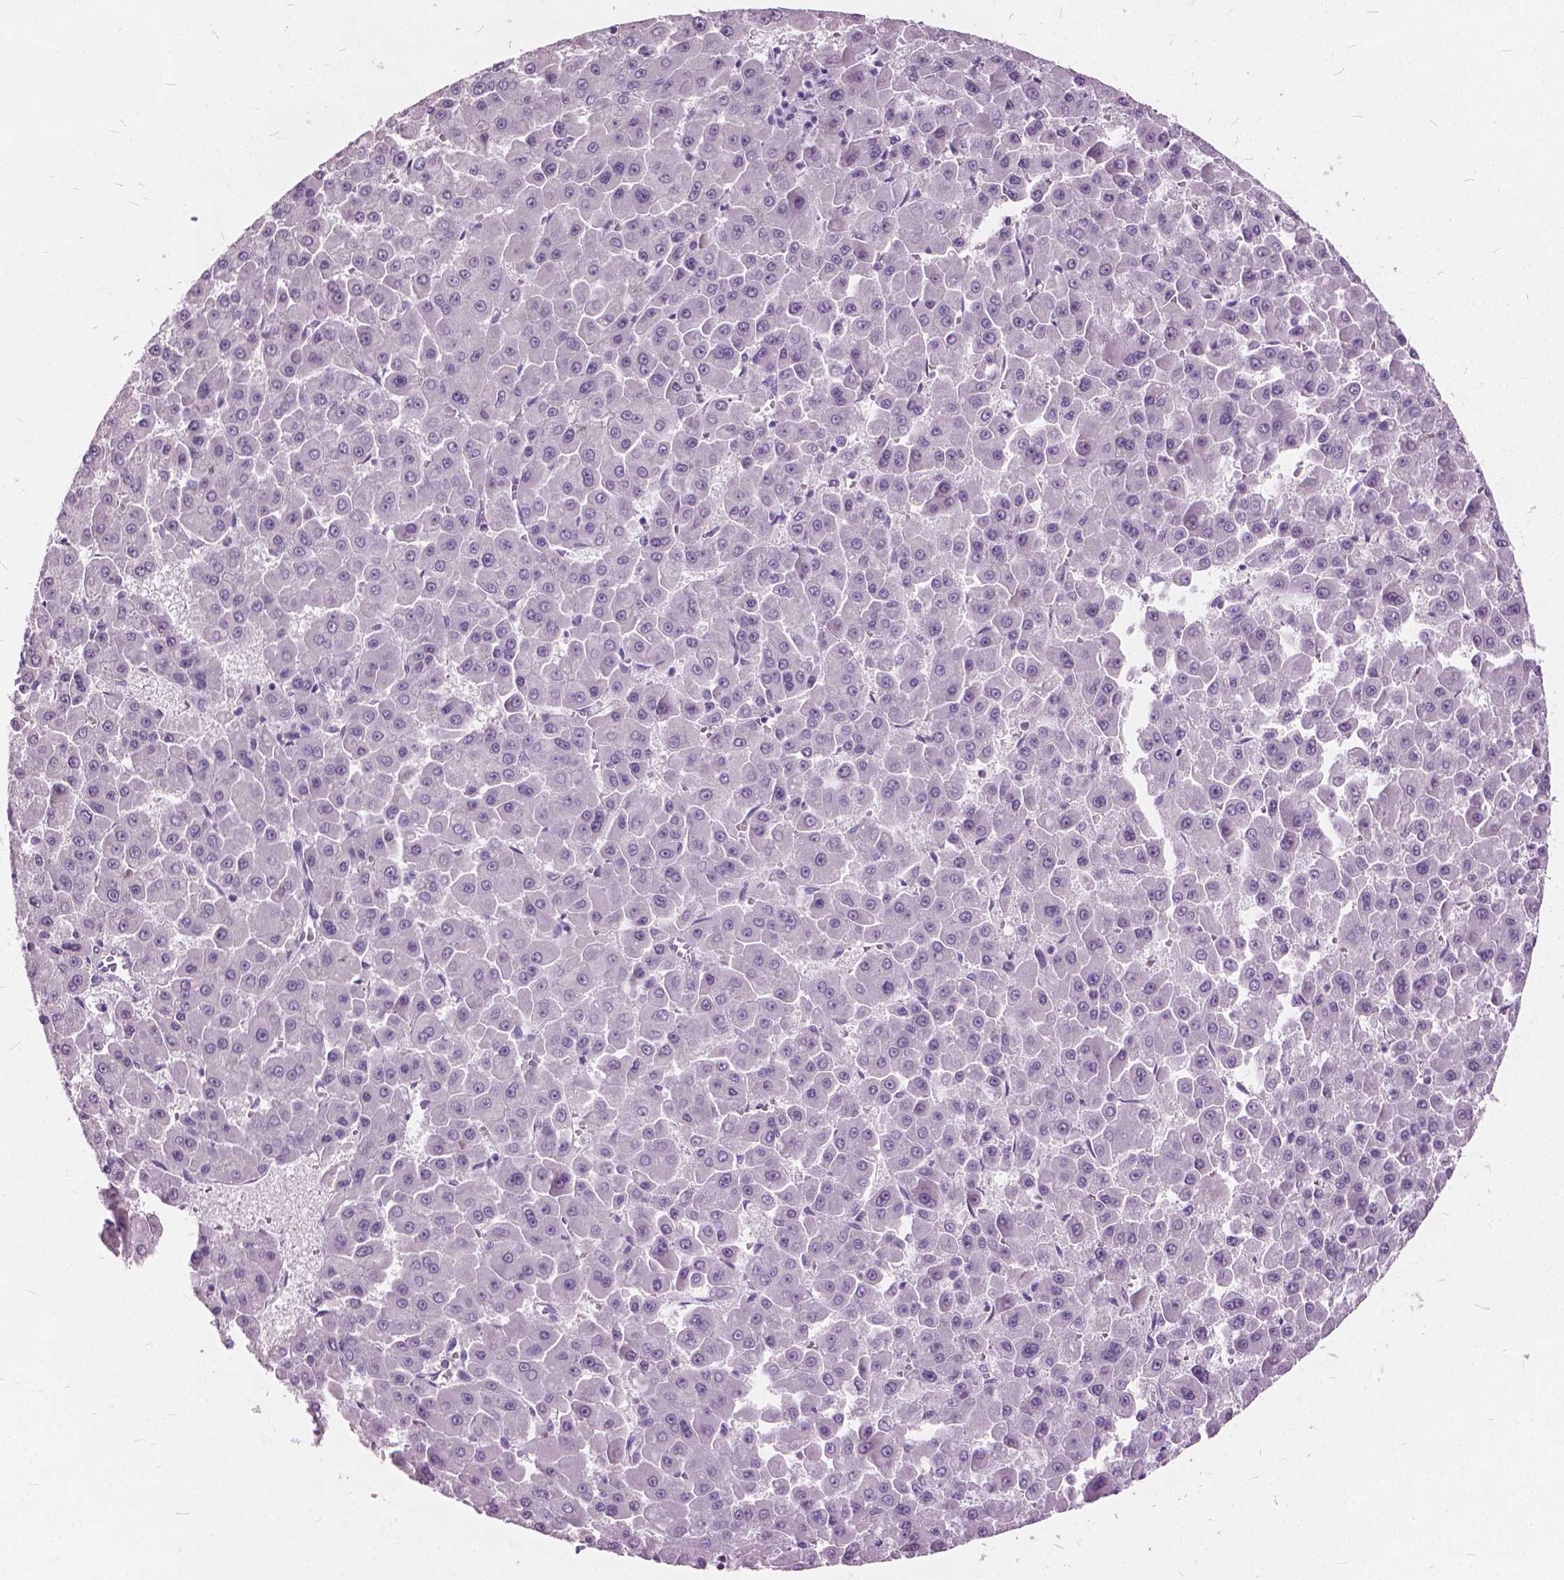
{"staining": {"intensity": "negative", "quantity": "none", "location": "none"}, "tissue": "liver cancer", "cell_type": "Tumor cells", "image_type": "cancer", "snomed": [{"axis": "morphology", "description": "Carcinoma, Hepatocellular, NOS"}, {"axis": "topography", "description": "Liver"}], "caption": "High power microscopy photomicrograph of an IHC photomicrograph of hepatocellular carcinoma (liver), revealing no significant positivity in tumor cells. (Immunohistochemistry, brightfield microscopy, high magnification).", "gene": "DNM1", "patient": {"sex": "male", "age": 78}}